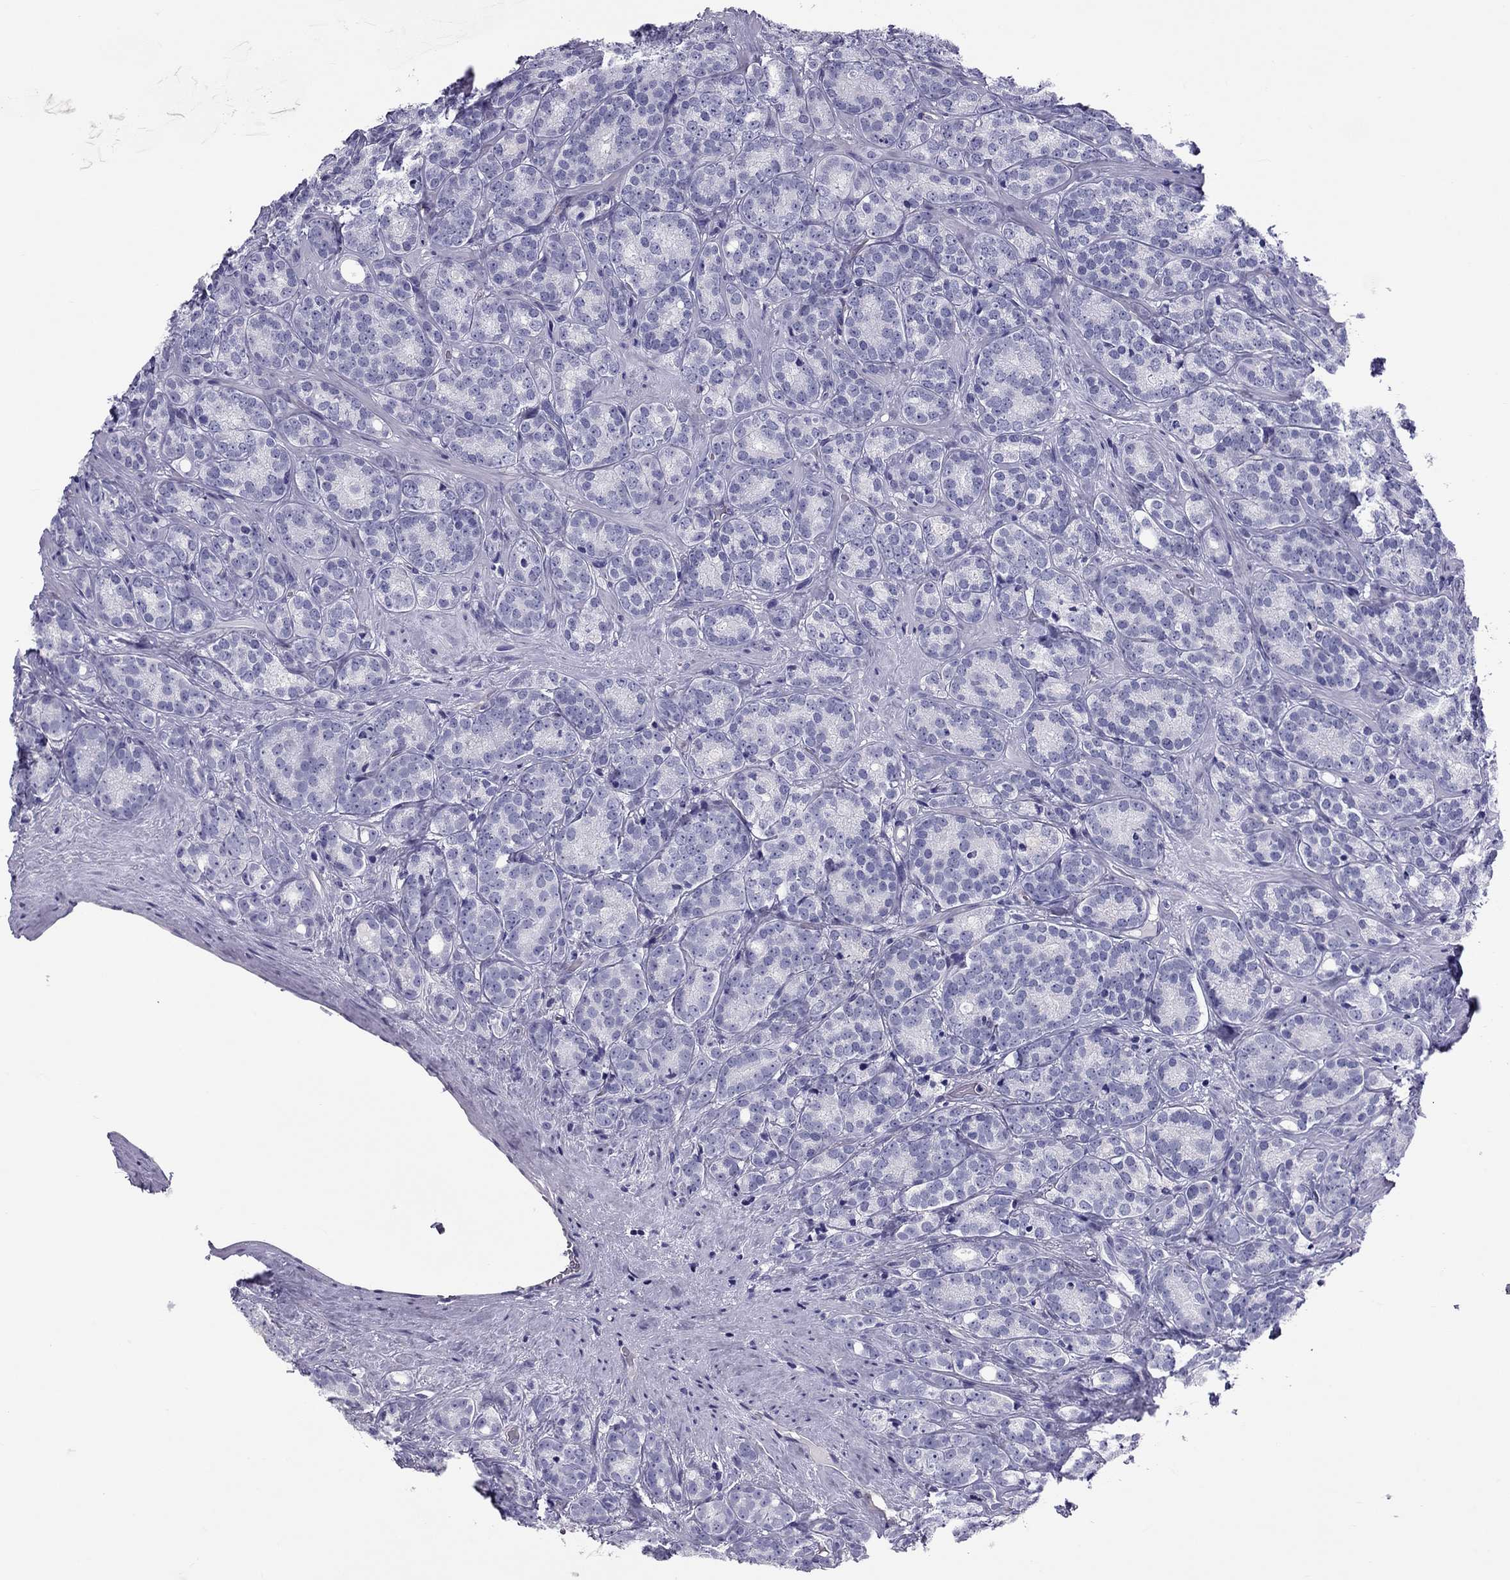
{"staining": {"intensity": "negative", "quantity": "none", "location": "none"}, "tissue": "prostate cancer", "cell_type": "Tumor cells", "image_type": "cancer", "snomed": [{"axis": "morphology", "description": "Adenocarcinoma, NOS"}, {"axis": "topography", "description": "Prostate"}], "caption": "An immunohistochemistry image of prostate cancer is shown. There is no staining in tumor cells of prostate cancer.", "gene": "FSCN3", "patient": {"sex": "male", "age": 71}}